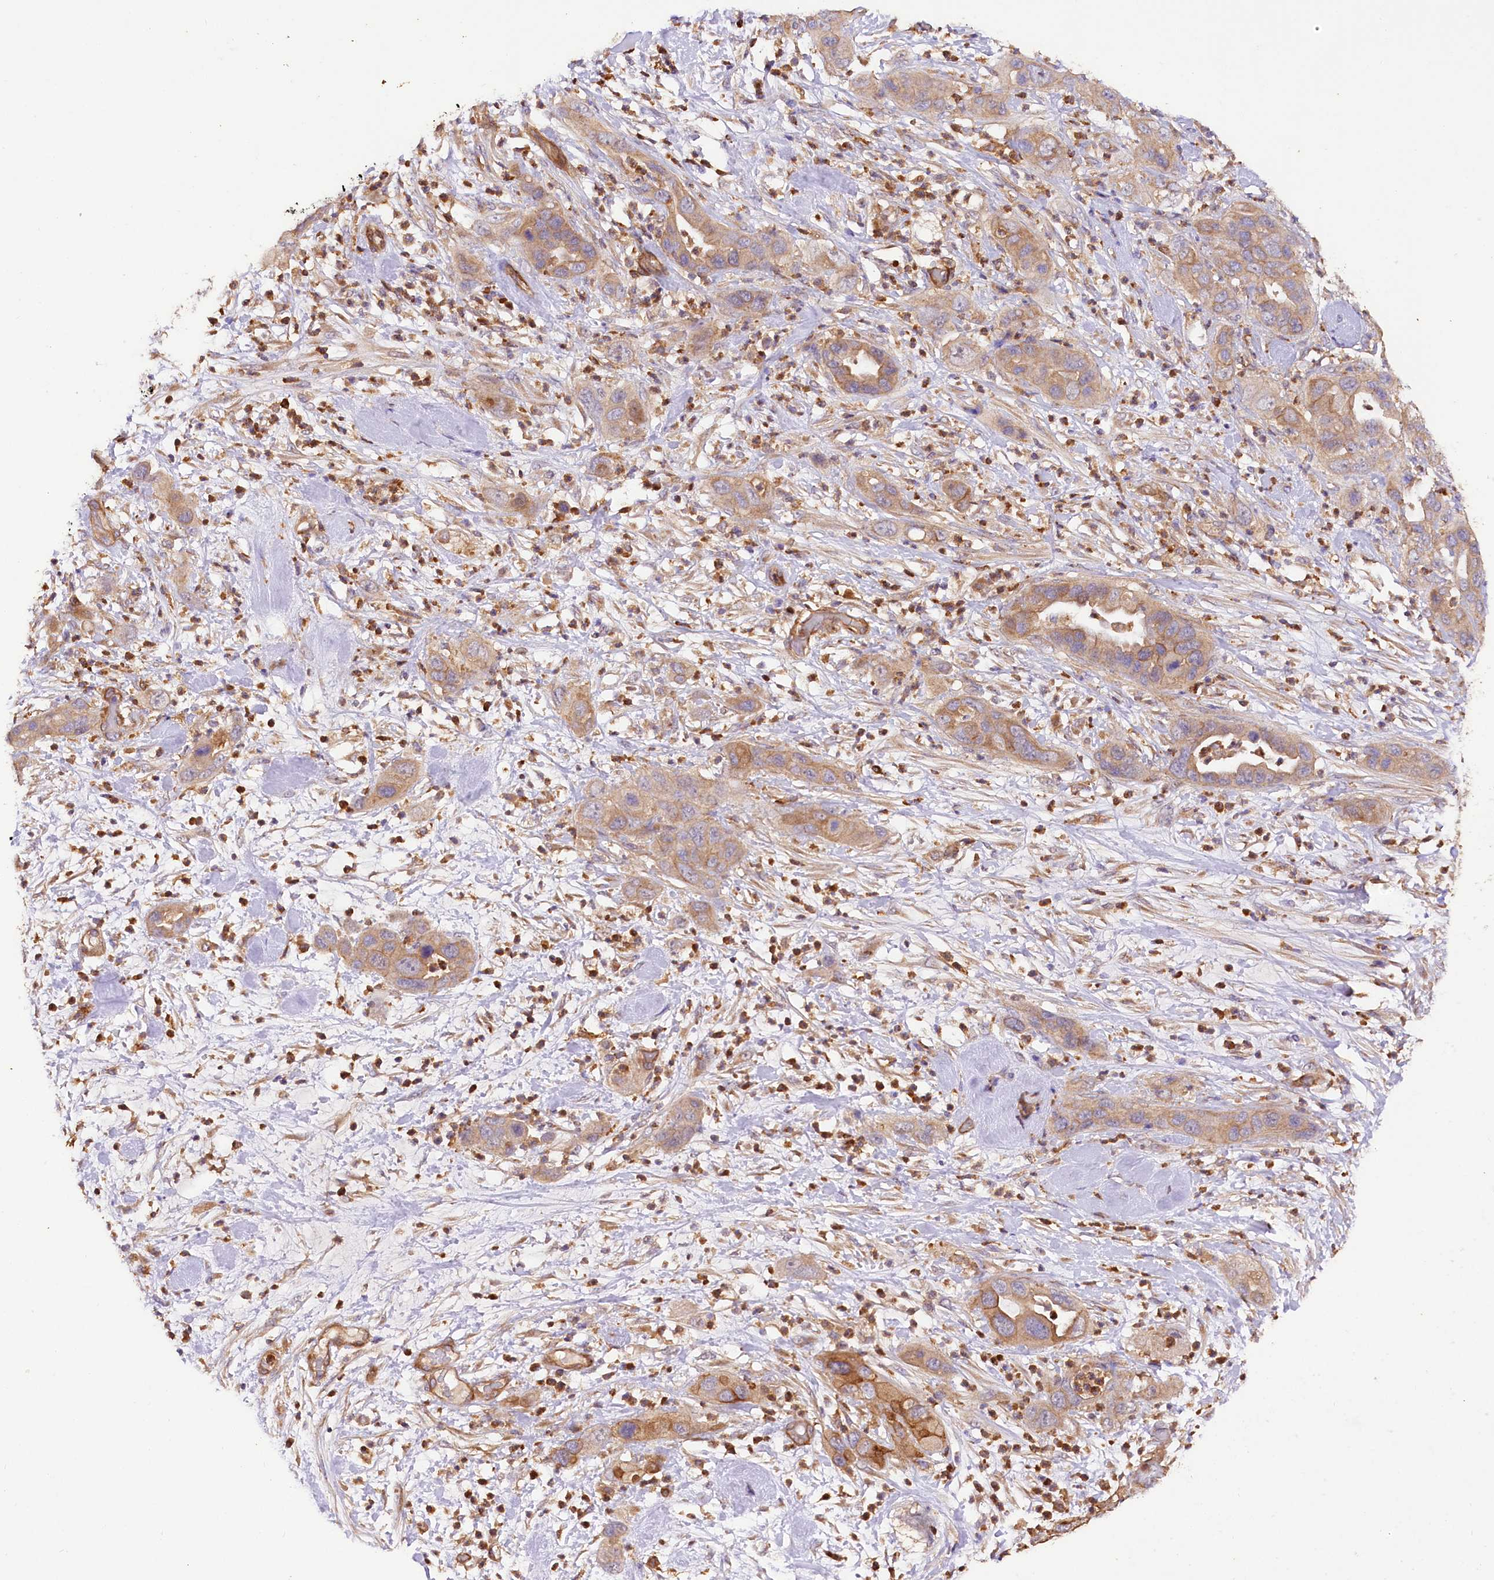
{"staining": {"intensity": "weak", "quantity": ">75%", "location": "cytoplasmic/membranous"}, "tissue": "pancreatic cancer", "cell_type": "Tumor cells", "image_type": "cancer", "snomed": [{"axis": "morphology", "description": "Adenocarcinoma, NOS"}, {"axis": "topography", "description": "Pancreas"}], "caption": "Pancreatic cancer was stained to show a protein in brown. There is low levels of weak cytoplasmic/membranous positivity in approximately >75% of tumor cells. (DAB IHC with brightfield microscopy, high magnification).", "gene": "CSAD", "patient": {"sex": "female", "age": 71}}